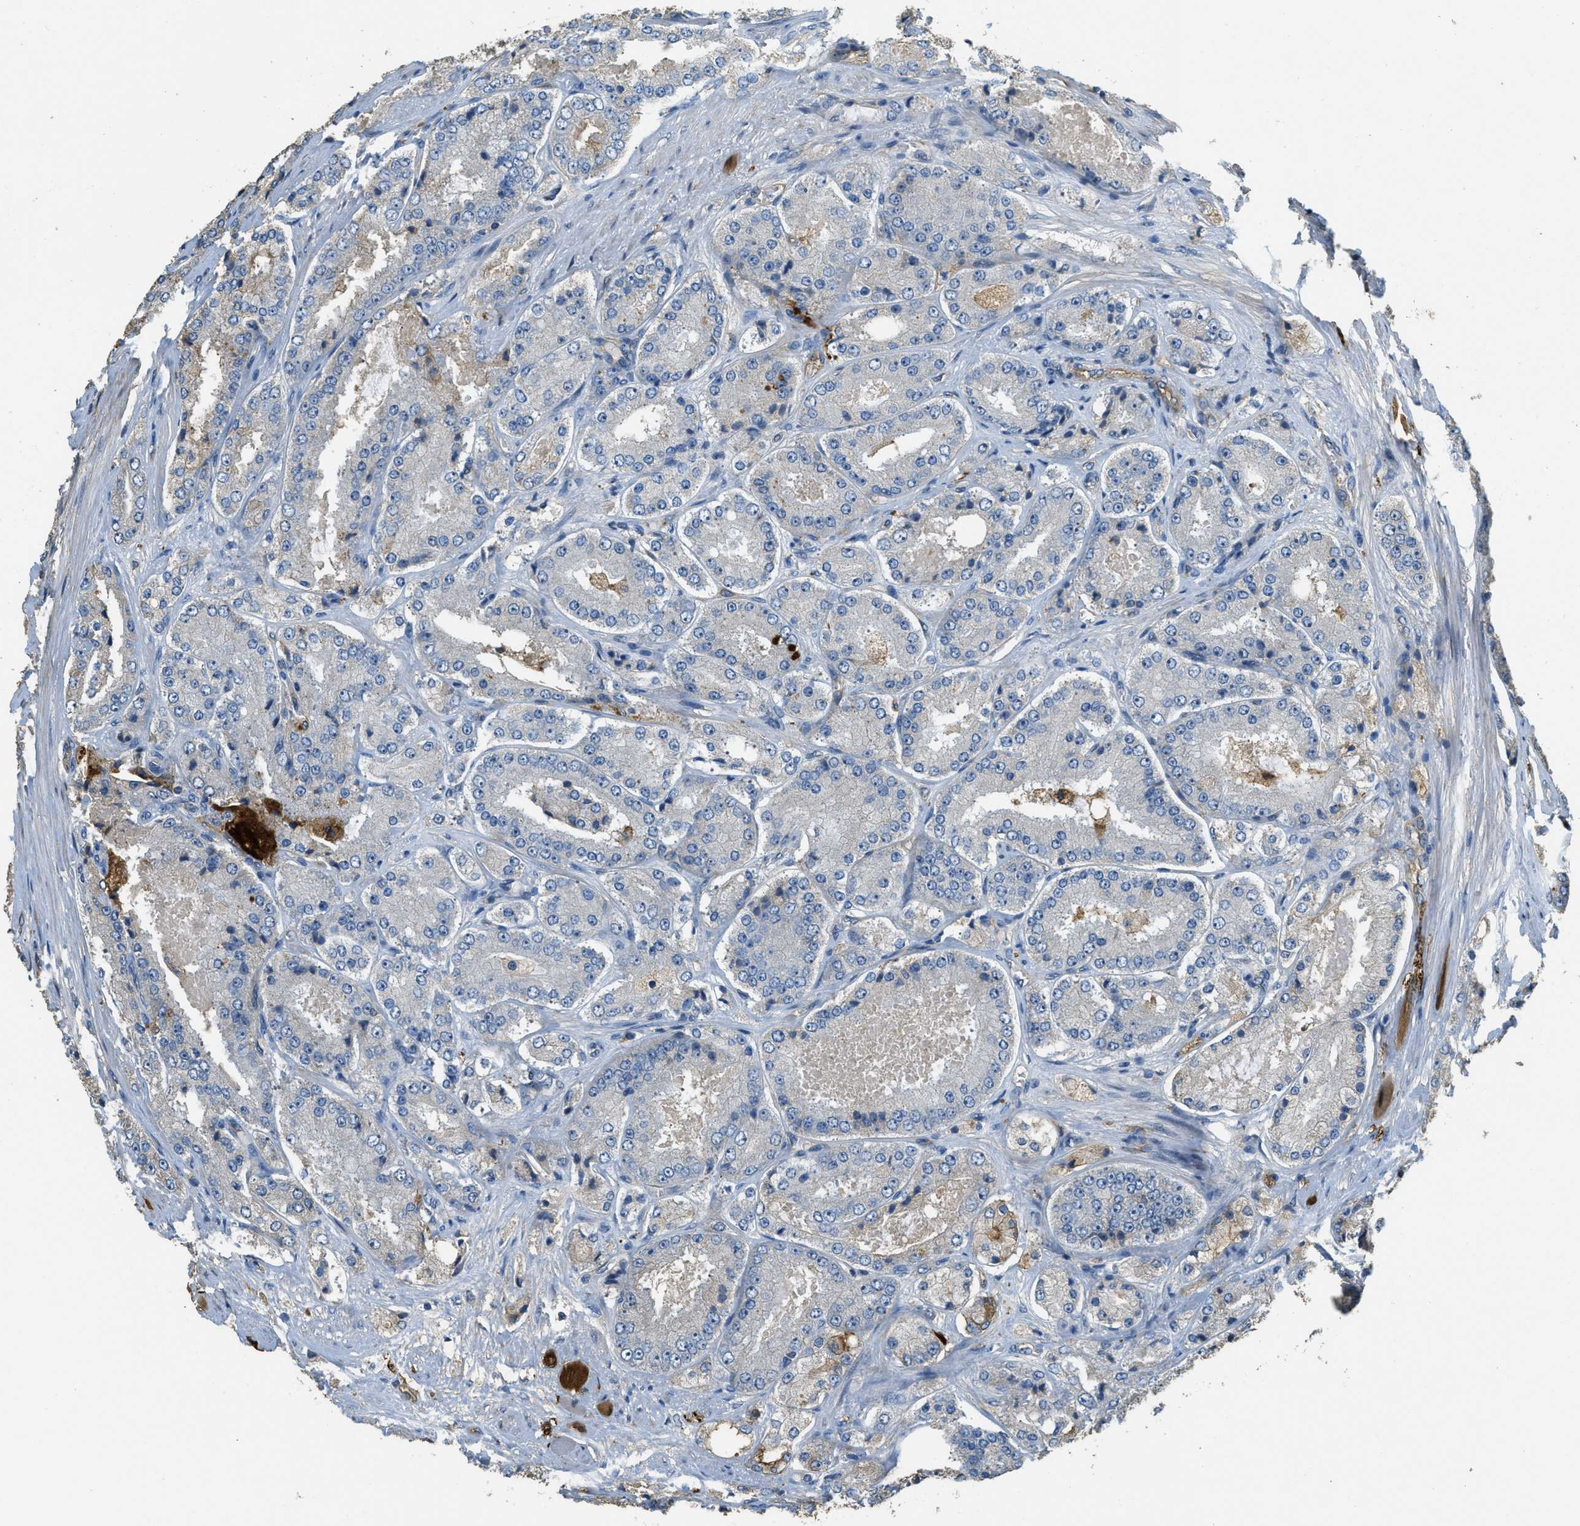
{"staining": {"intensity": "negative", "quantity": "none", "location": "none"}, "tissue": "prostate cancer", "cell_type": "Tumor cells", "image_type": "cancer", "snomed": [{"axis": "morphology", "description": "Adenocarcinoma, High grade"}, {"axis": "topography", "description": "Prostate"}], "caption": "DAB (3,3'-diaminobenzidine) immunohistochemical staining of prostate cancer (adenocarcinoma (high-grade)) demonstrates no significant staining in tumor cells.", "gene": "OSMR", "patient": {"sex": "male", "age": 65}}